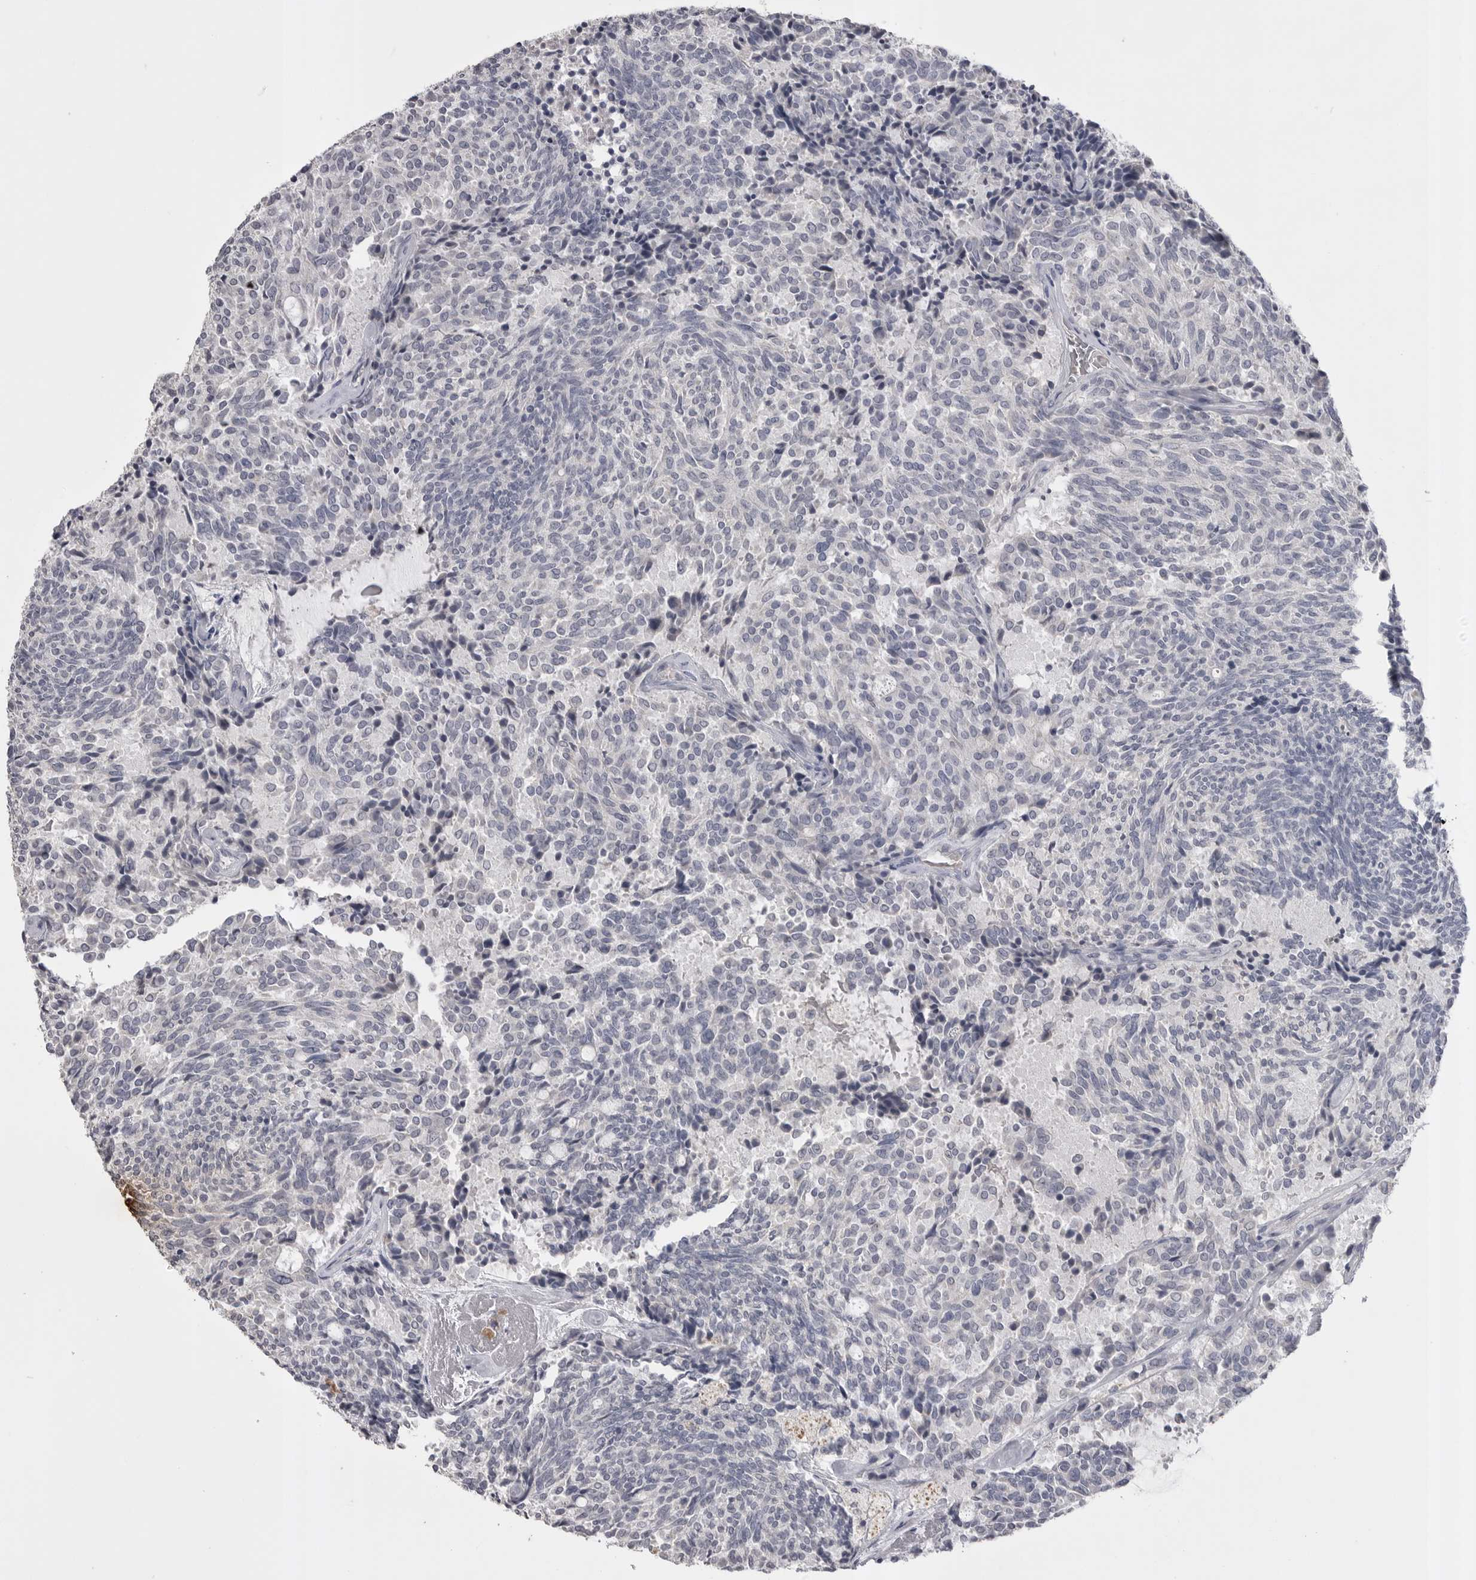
{"staining": {"intensity": "negative", "quantity": "none", "location": "none"}, "tissue": "carcinoid", "cell_type": "Tumor cells", "image_type": "cancer", "snomed": [{"axis": "morphology", "description": "Carcinoid, malignant, NOS"}, {"axis": "topography", "description": "Pancreas"}], "caption": "The photomicrograph displays no staining of tumor cells in carcinoid (malignant). (DAB immunohistochemistry visualized using brightfield microscopy, high magnification).", "gene": "AHSG", "patient": {"sex": "female", "age": 54}}